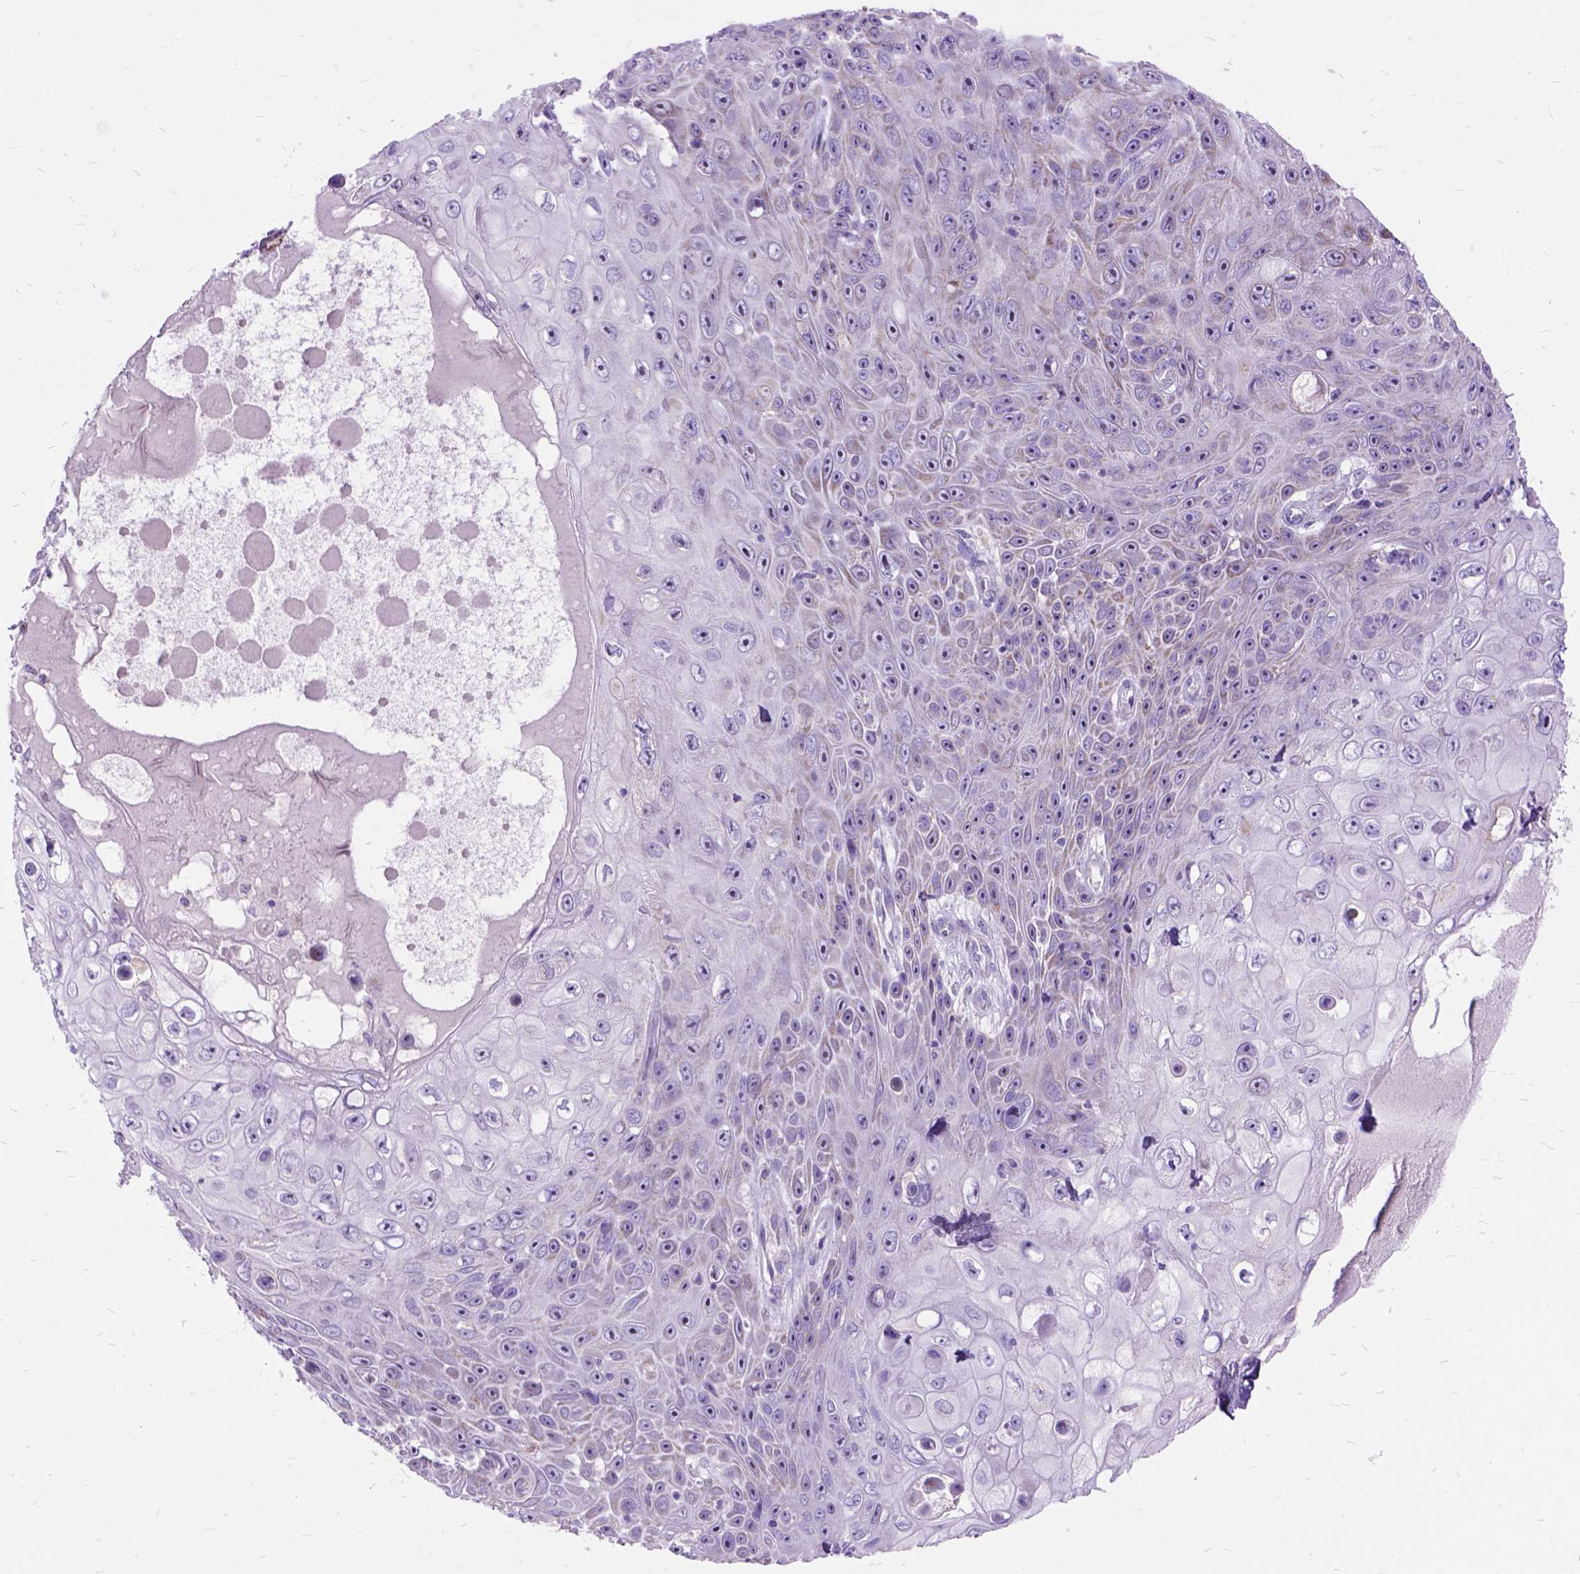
{"staining": {"intensity": "weak", "quantity": "<25%", "location": "cytoplasmic/membranous"}, "tissue": "skin cancer", "cell_type": "Tumor cells", "image_type": "cancer", "snomed": [{"axis": "morphology", "description": "Squamous cell carcinoma, NOS"}, {"axis": "topography", "description": "Skin"}], "caption": "Tumor cells show no significant staining in skin cancer.", "gene": "CTAG2", "patient": {"sex": "male", "age": 82}}